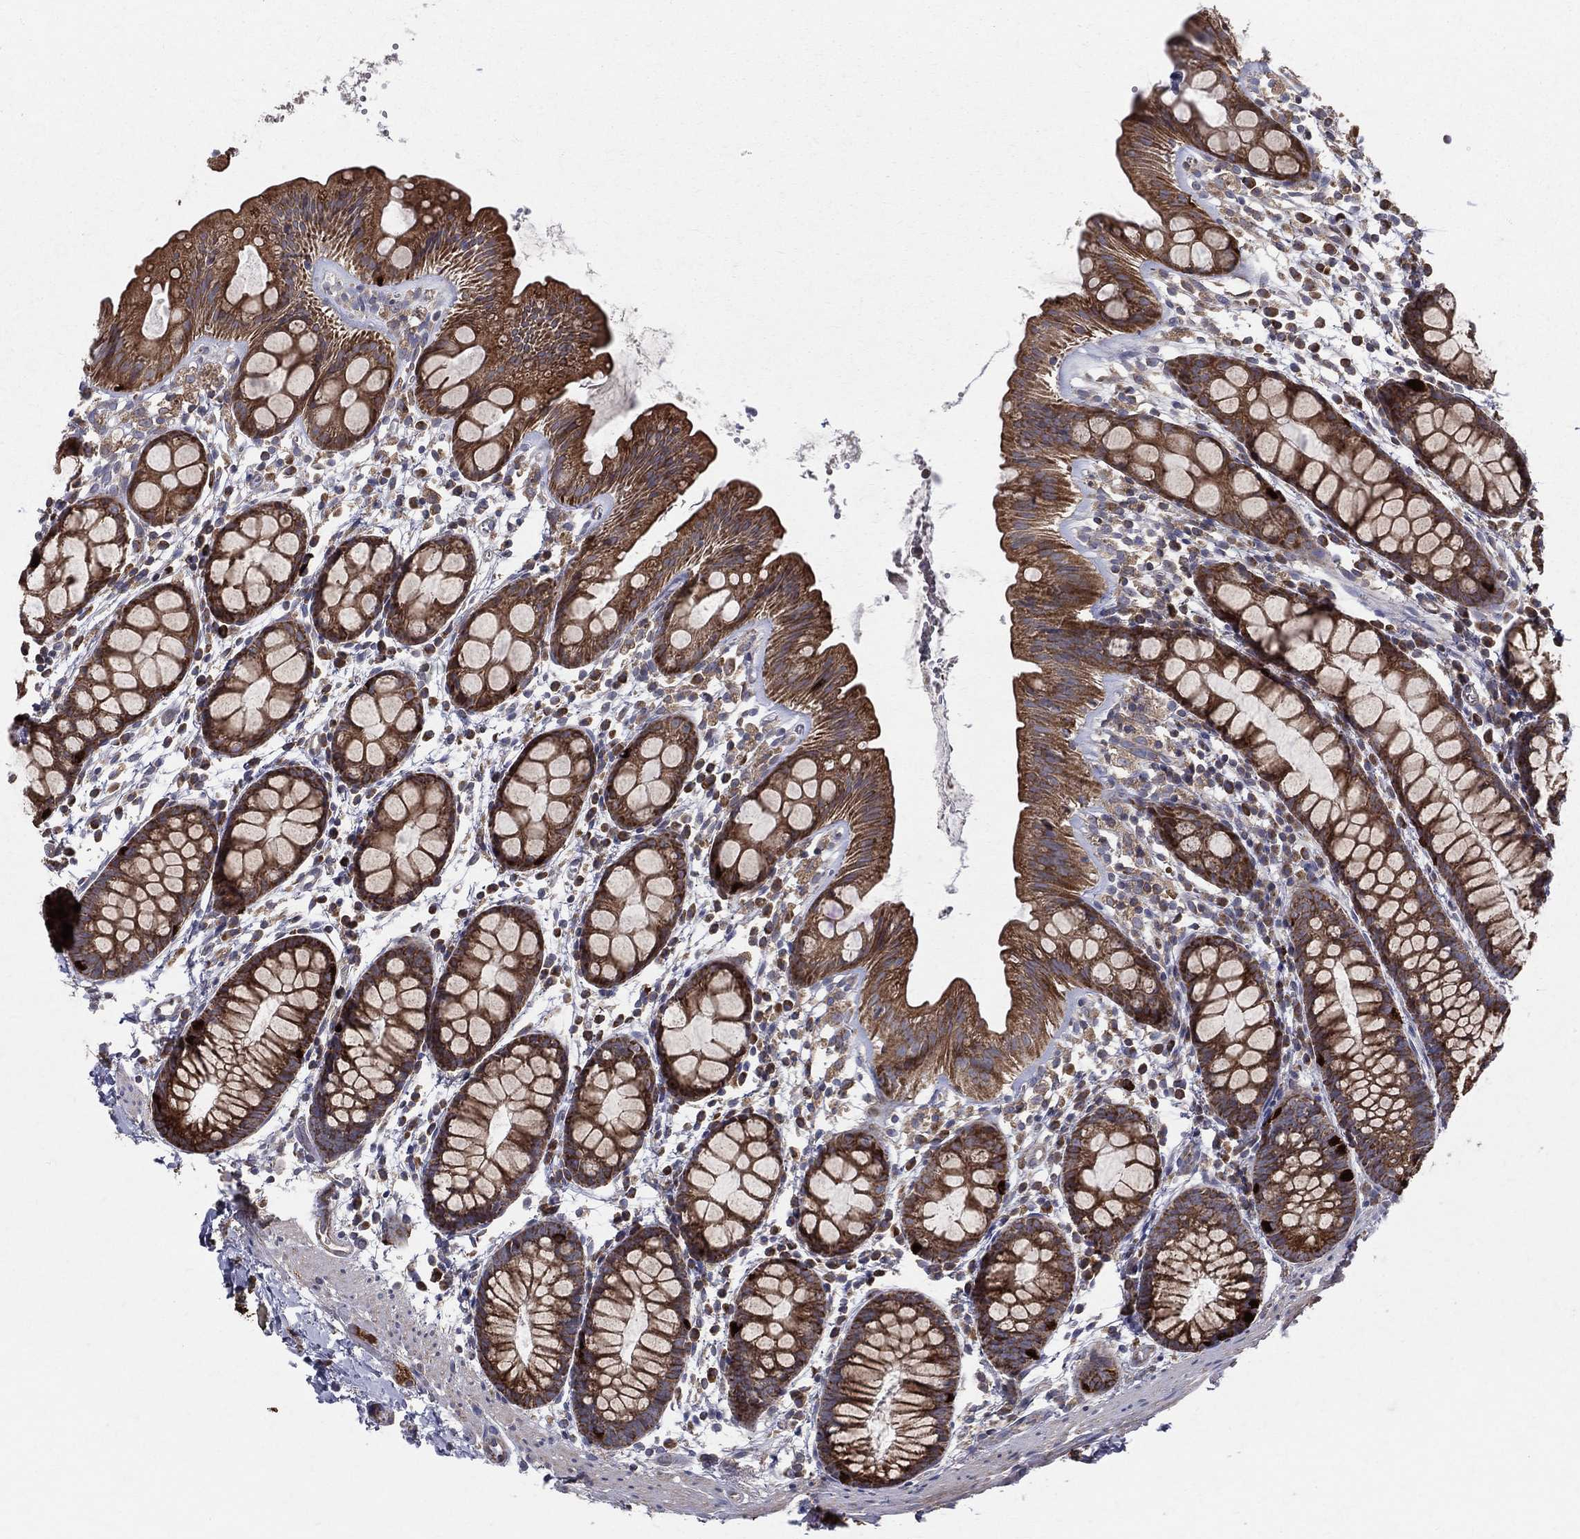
{"staining": {"intensity": "strong", "quantity": ">75%", "location": "cytoplasmic/membranous"}, "tissue": "rectum", "cell_type": "Glandular cells", "image_type": "normal", "snomed": [{"axis": "morphology", "description": "Normal tissue, NOS"}, {"axis": "topography", "description": "Rectum"}], "caption": "Glandular cells demonstrate high levels of strong cytoplasmic/membranous positivity in about >75% of cells in unremarkable human rectum. (DAB IHC, brown staining for protein, blue staining for nuclei).", "gene": "MIX23", "patient": {"sex": "male", "age": 57}}